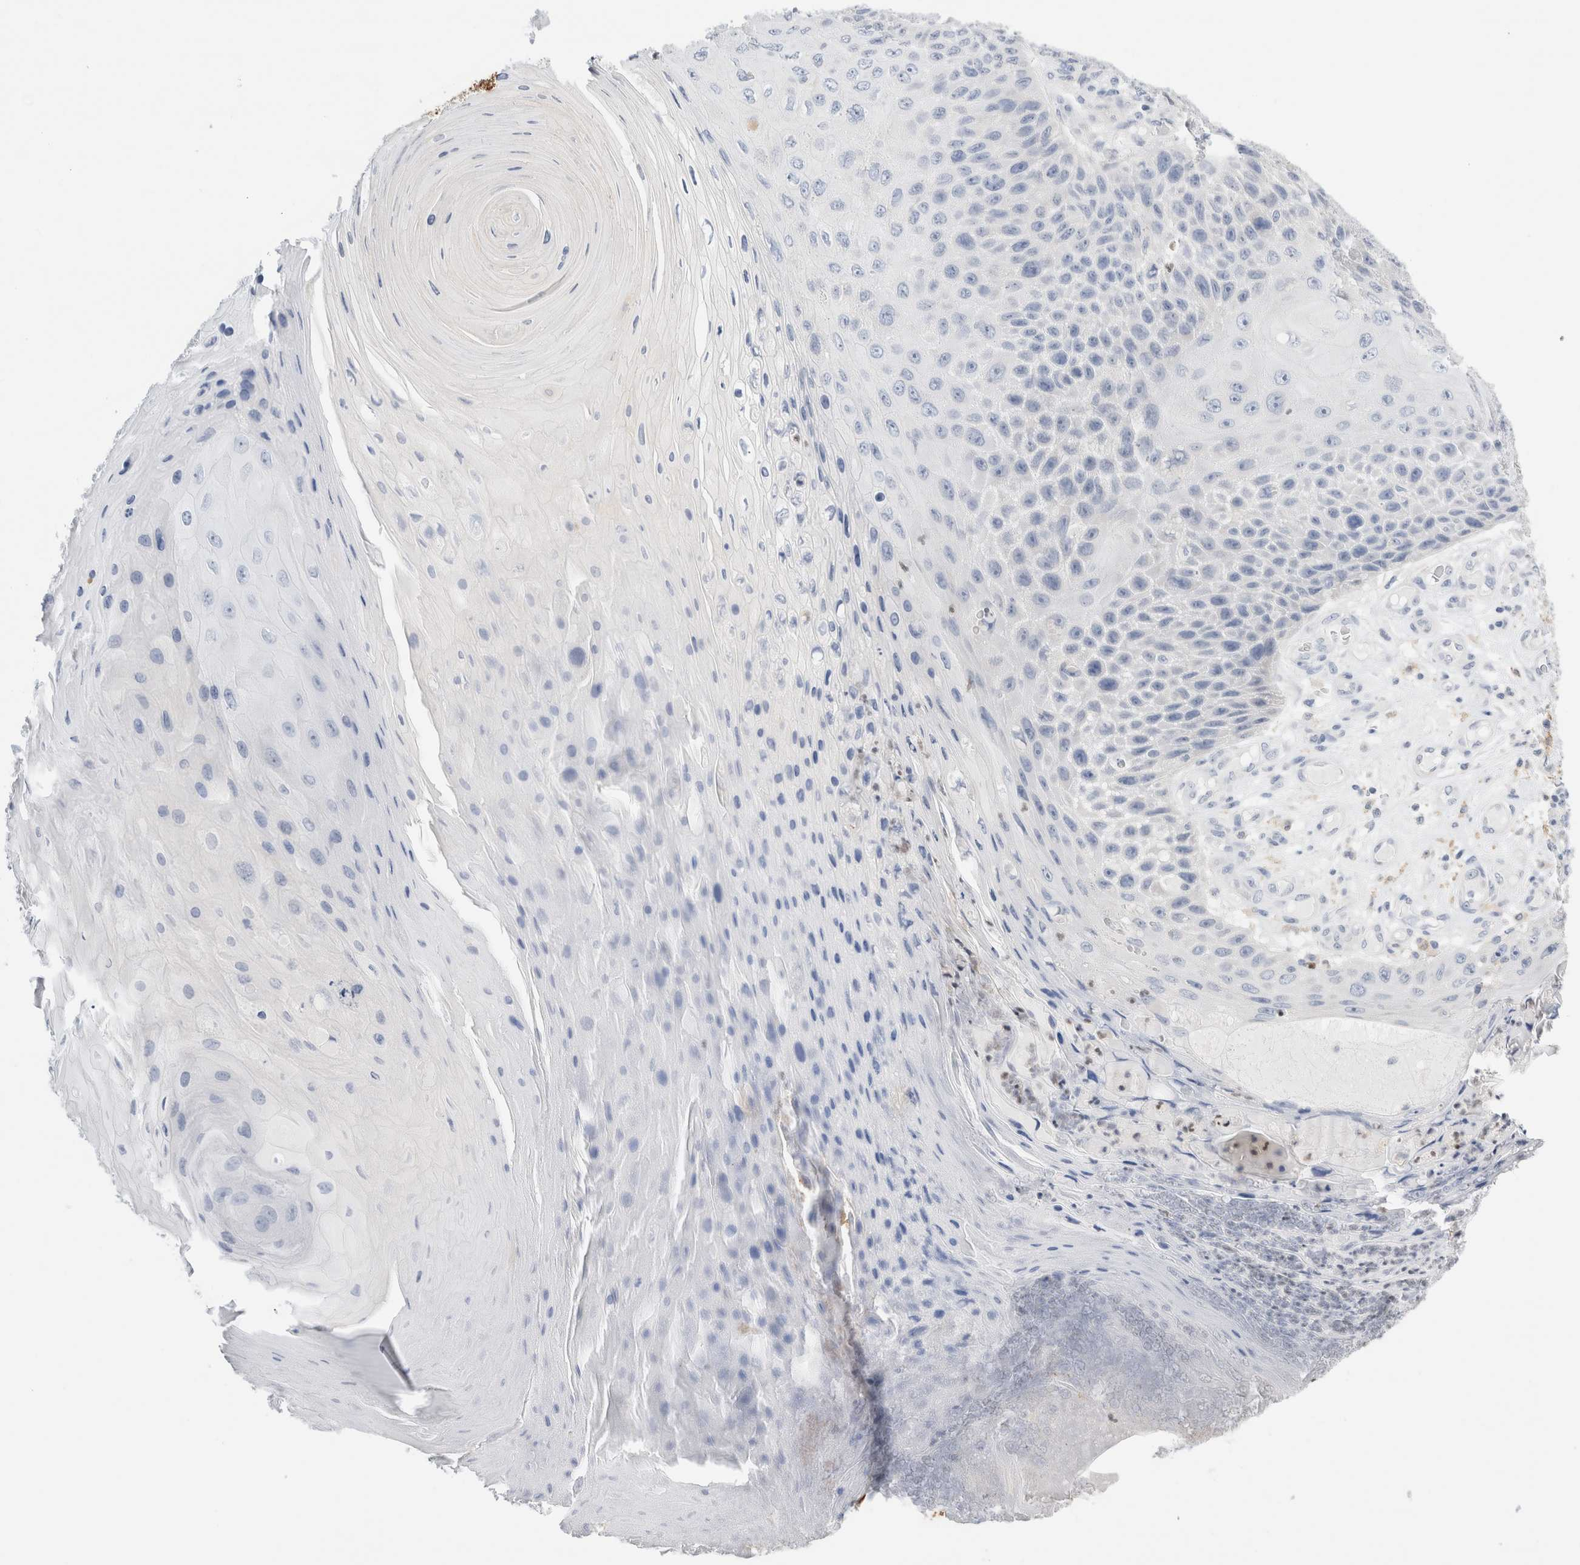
{"staining": {"intensity": "negative", "quantity": "none", "location": "none"}, "tissue": "skin cancer", "cell_type": "Tumor cells", "image_type": "cancer", "snomed": [{"axis": "morphology", "description": "Squamous cell carcinoma, NOS"}, {"axis": "topography", "description": "Skin"}], "caption": "Tumor cells show no significant staining in skin cancer (squamous cell carcinoma).", "gene": "ADAM30", "patient": {"sex": "female", "age": 88}}